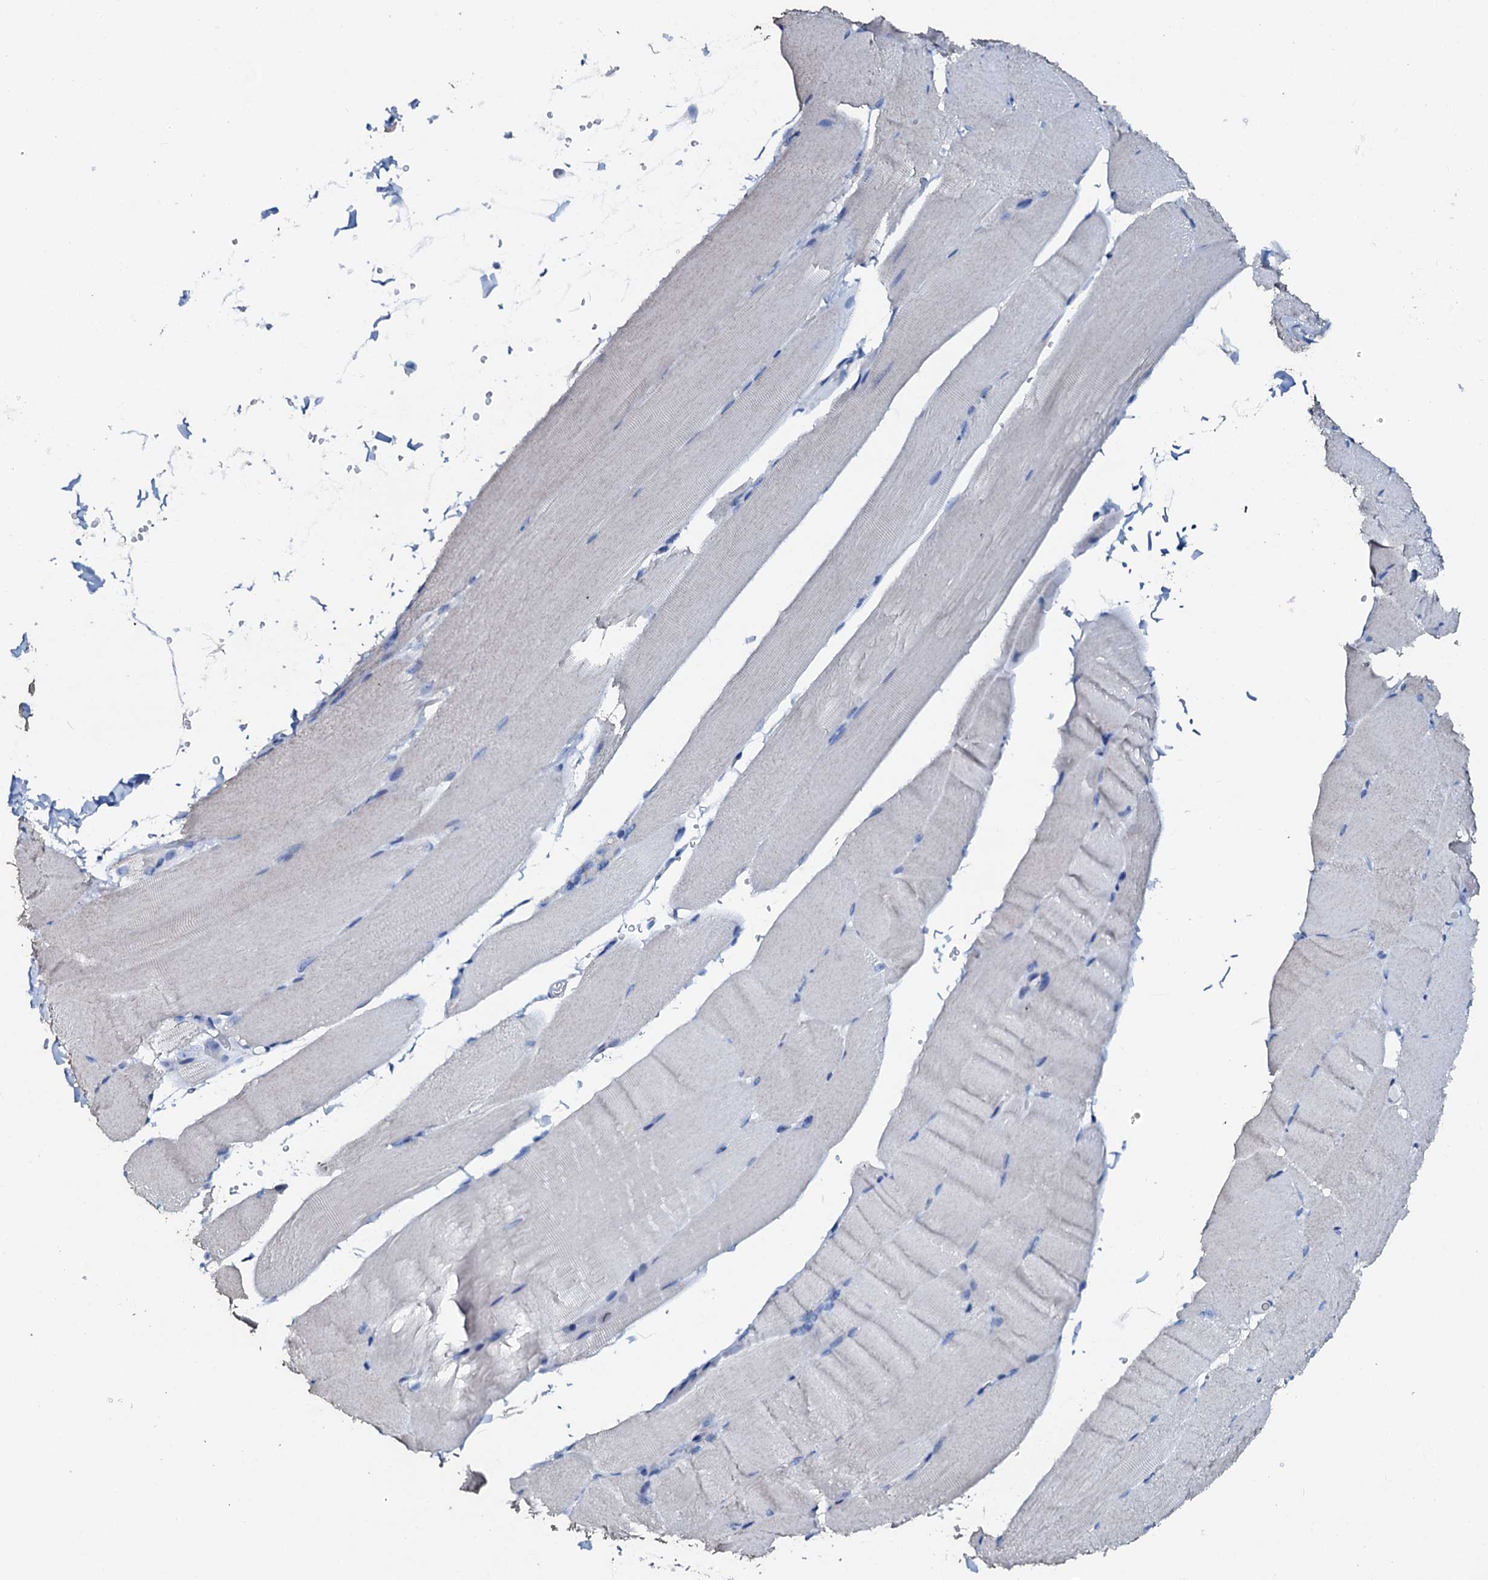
{"staining": {"intensity": "negative", "quantity": "none", "location": "none"}, "tissue": "skeletal muscle", "cell_type": "Myocytes", "image_type": "normal", "snomed": [{"axis": "morphology", "description": "Normal tissue, NOS"}, {"axis": "topography", "description": "Skeletal muscle"}, {"axis": "topography", "description": "Parathyroid gland"}], "caption": "This is a histopathology image of IHC staining of normal skeletal muscle, which shows no expression in myocytes.", "gene": "AMER2", "patient": {"sex": "female", "age": 37}}